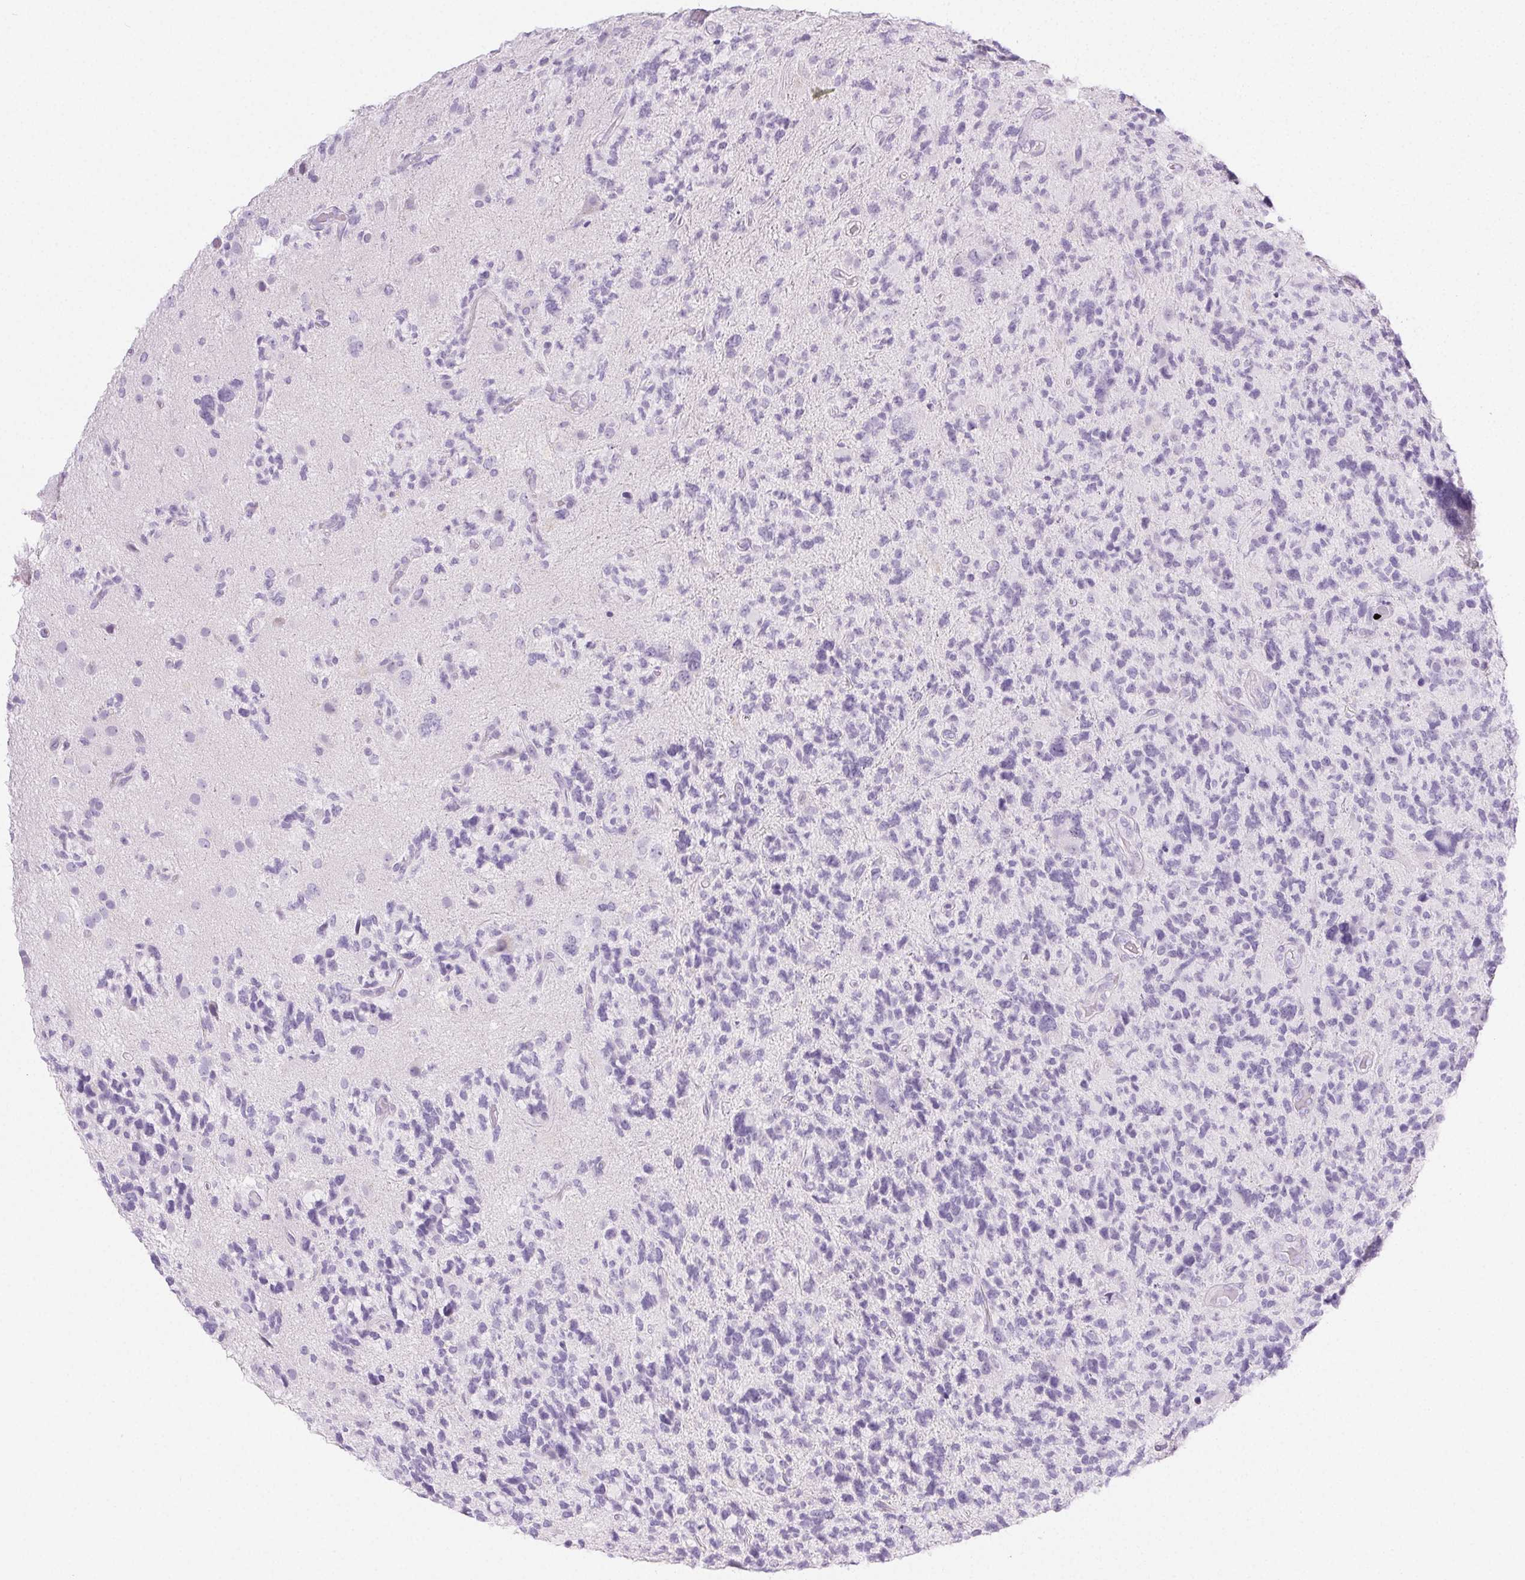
{"staining": {"intensity": "negative", "quantity": "none", "location": "none"}, "tissue": "glioma", "cell_type": "Tumor cells", "image_type": "cancer", "snomed": [{"axis": "morphology", "description": "Glioma, malignant, High grade"}, {"axis": "topography", "description": "Brain"}], "caption": "Tumor cells are negative for protein expression in human malignant glioma (high-grade). (Brightfield microscopy of DAB (3,3'-diaminobenzidine) immunohistochemistry at high magnification).", "gene": "PI3", "patient": {"sex": "female", "age": 71}}